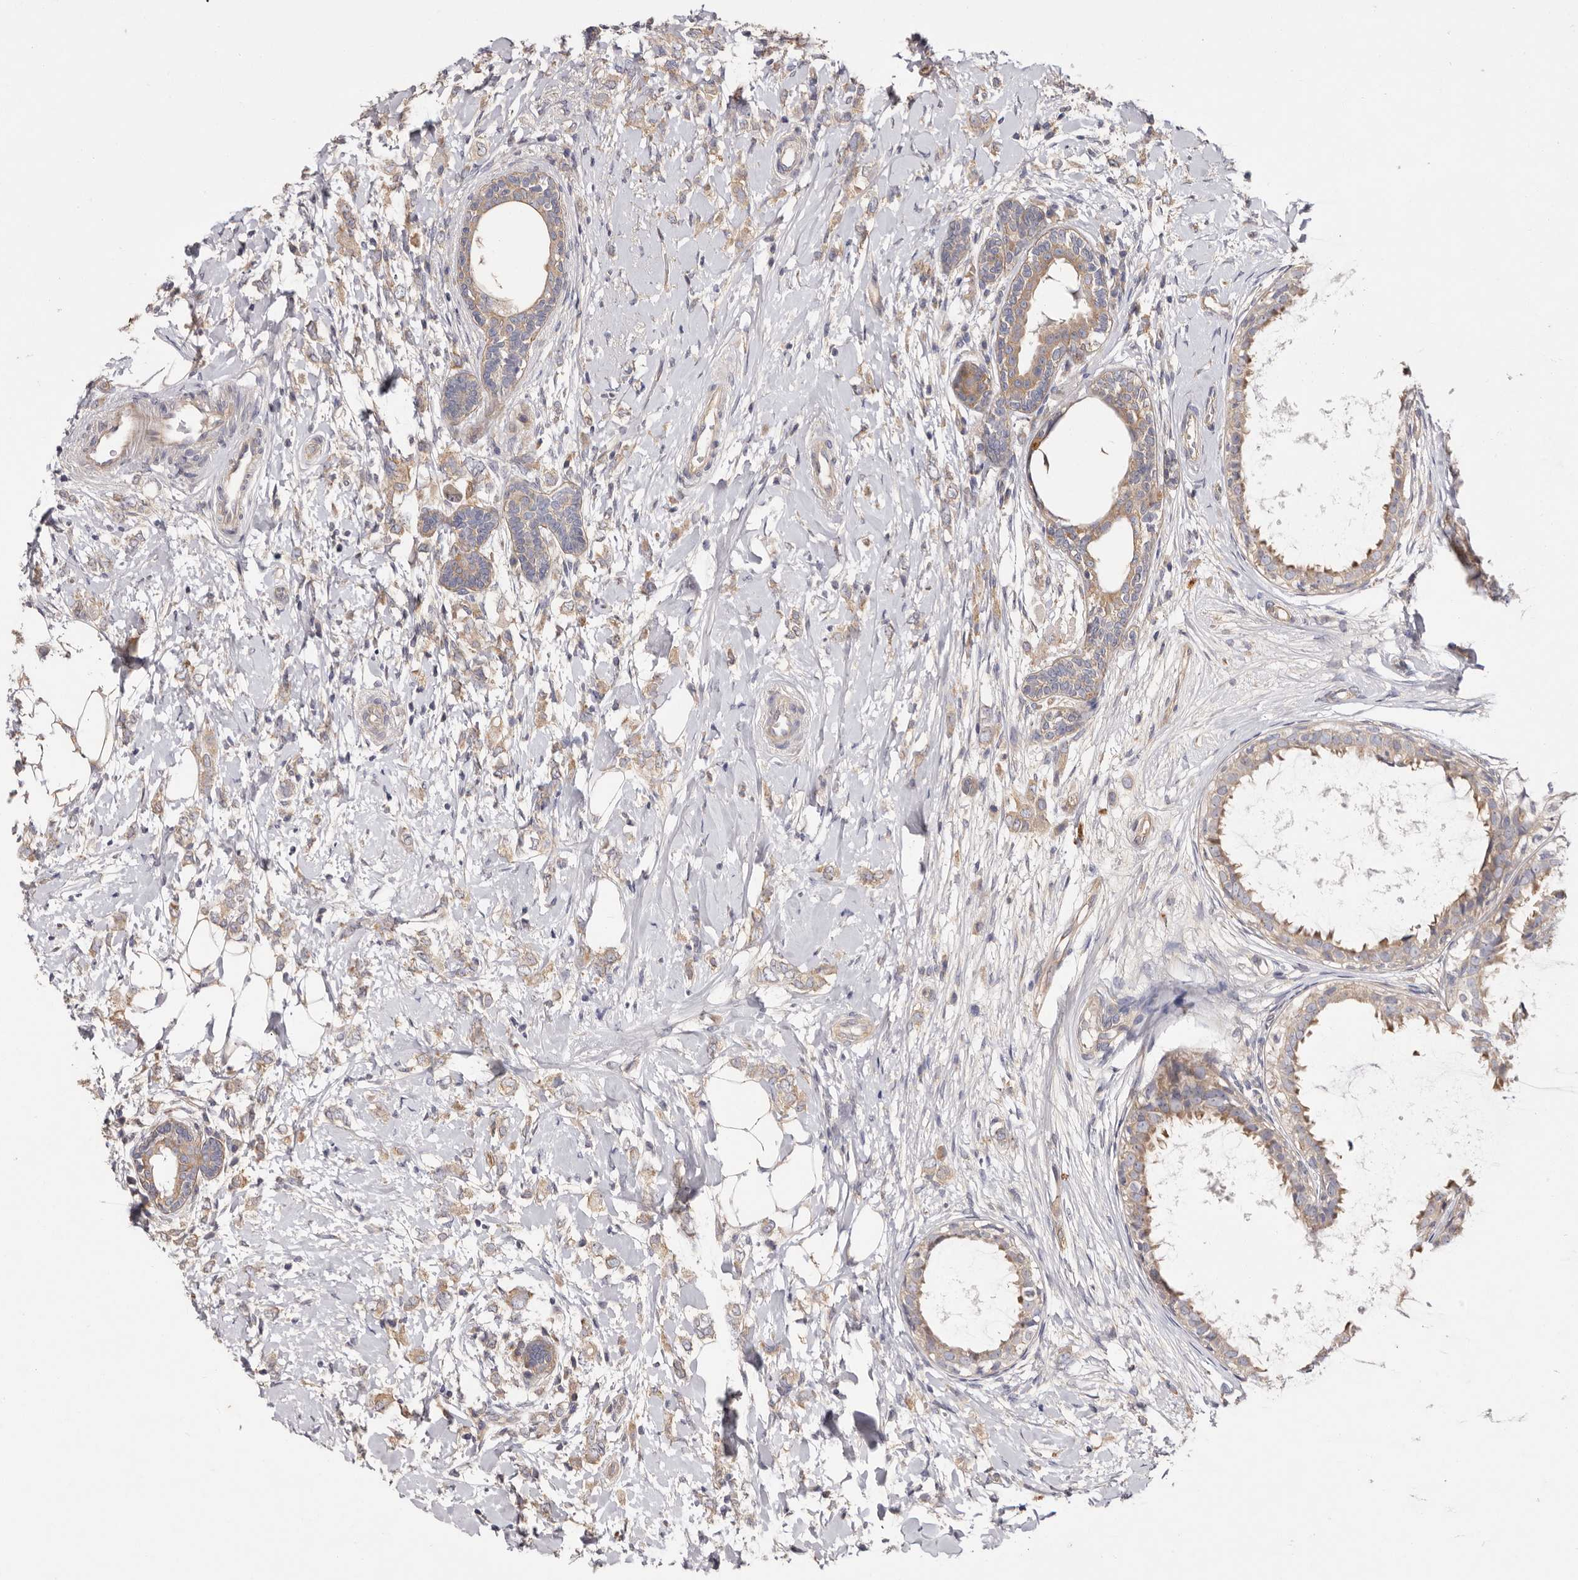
{"staining": {"intensity": "weak", "quantity": ">75%", "location": "cytoplasmic/membranous"}, "tissue": "breast cancer", "cell_type": "Tumor cells", "image_type": "cancer", "snomed": [{"axis": "morphology", "description": "Normal tissue, NOS"}, {"axis": "morphology", "description": "Lobular carcinoma"}, {"axis": "topography", "description": "Breast"}], "caption": "A brown stain labels weak cytoplasmic/membranous positivity of a protein in human lobular carcinoma (breast) tumor cells.", "gene": "FAM167B", "patient": {"sex": "female", "age": 47}}